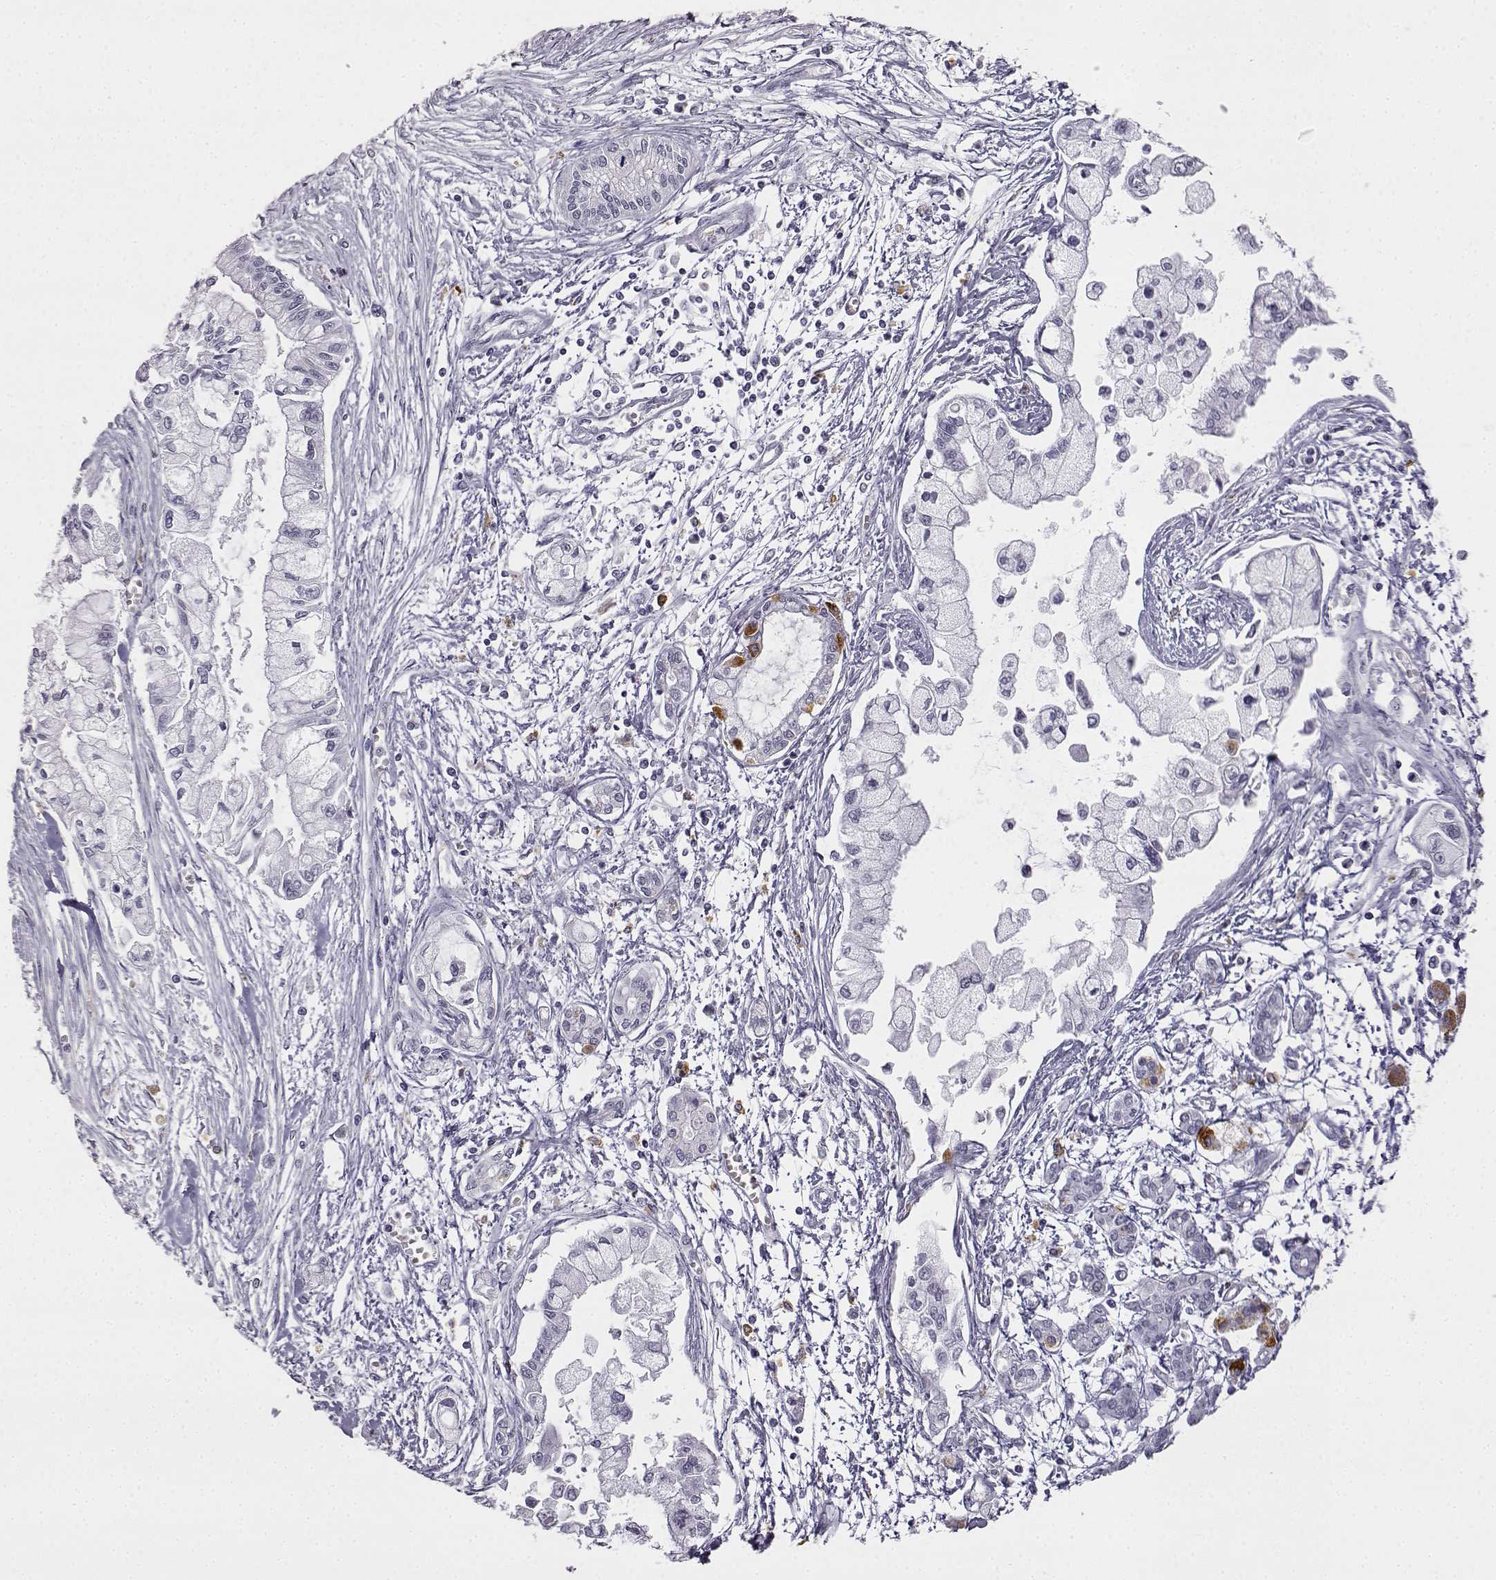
{"staining": {"intensity": "negative", "quantity": "none", "location": "none"}, "tissue": "pancreatic cancer", "cell_type": "Tumor cells", "image_type": "cancer", "snomed": [{"axis": "morphology", "description": "Adenocarcinoma, NOS"}, {"axis": "topography", "description": "Pancreas"}], "caption": "This is an immunohistochemistry image of human adenocarcinoma (pancreatic). There is no expression in tumor cells.", "gene": "VGF", "patient": {"sex": "male", "age": 54}}